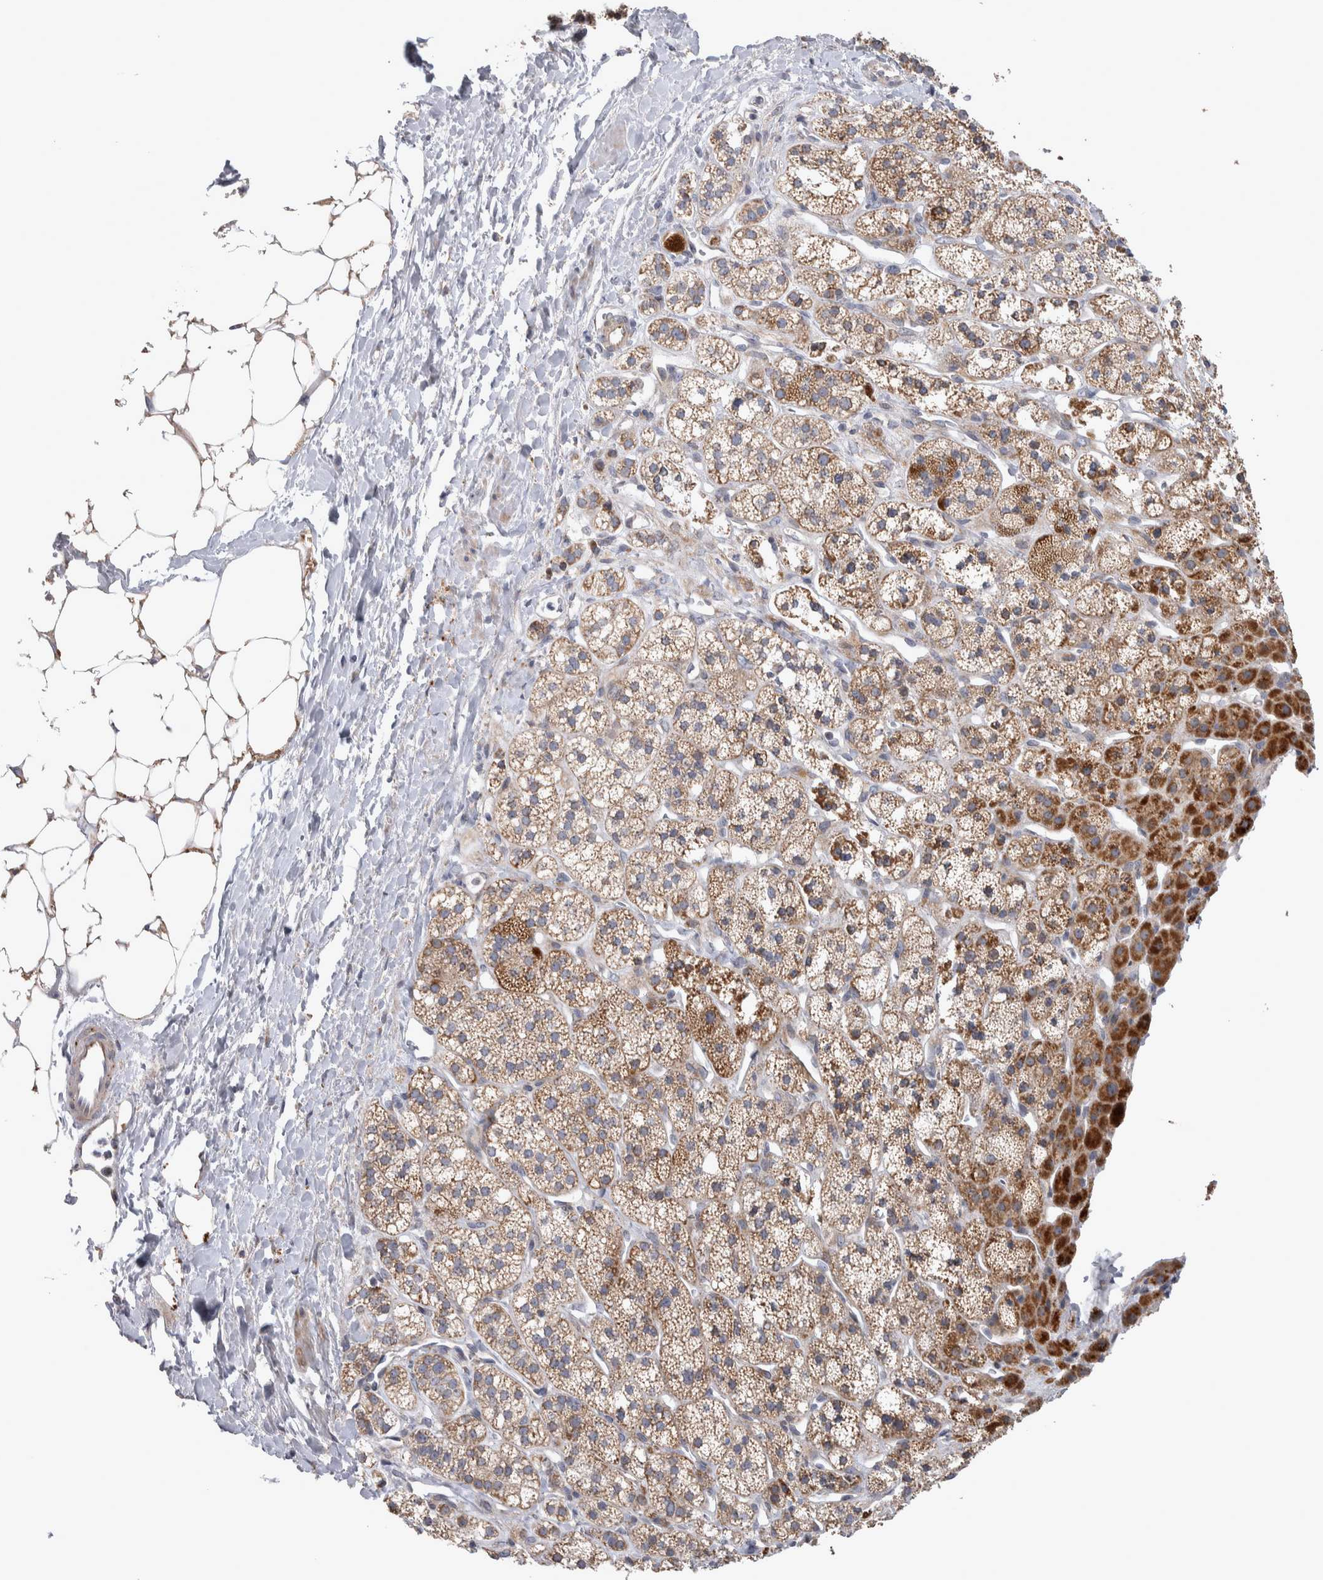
{"staining": {"intensity": "strong", "quantity": "25%-75%", "location": "cytoplasmic/membranous"}, "tissue": "adrenal gland", "cell_type": "Glandular cells", "image_type": "normal", "snomed": [{"axis": "morphology", "description": "Normal tissue, NOS"}, {"axis": "topography", "description": "Adrenal gland"}], "caption": "Protein staining reveals strong cytoplasmic/membranous positivity in about 25%-75% of glandular cells in unremarkable adrenal gland. (DAB (3,3'-diaminobenzidine) IHC, brown staining for protein, blue staining for nuclei).", "gene": "SCO1", "patient": {"sex": "male", "age": 56}}